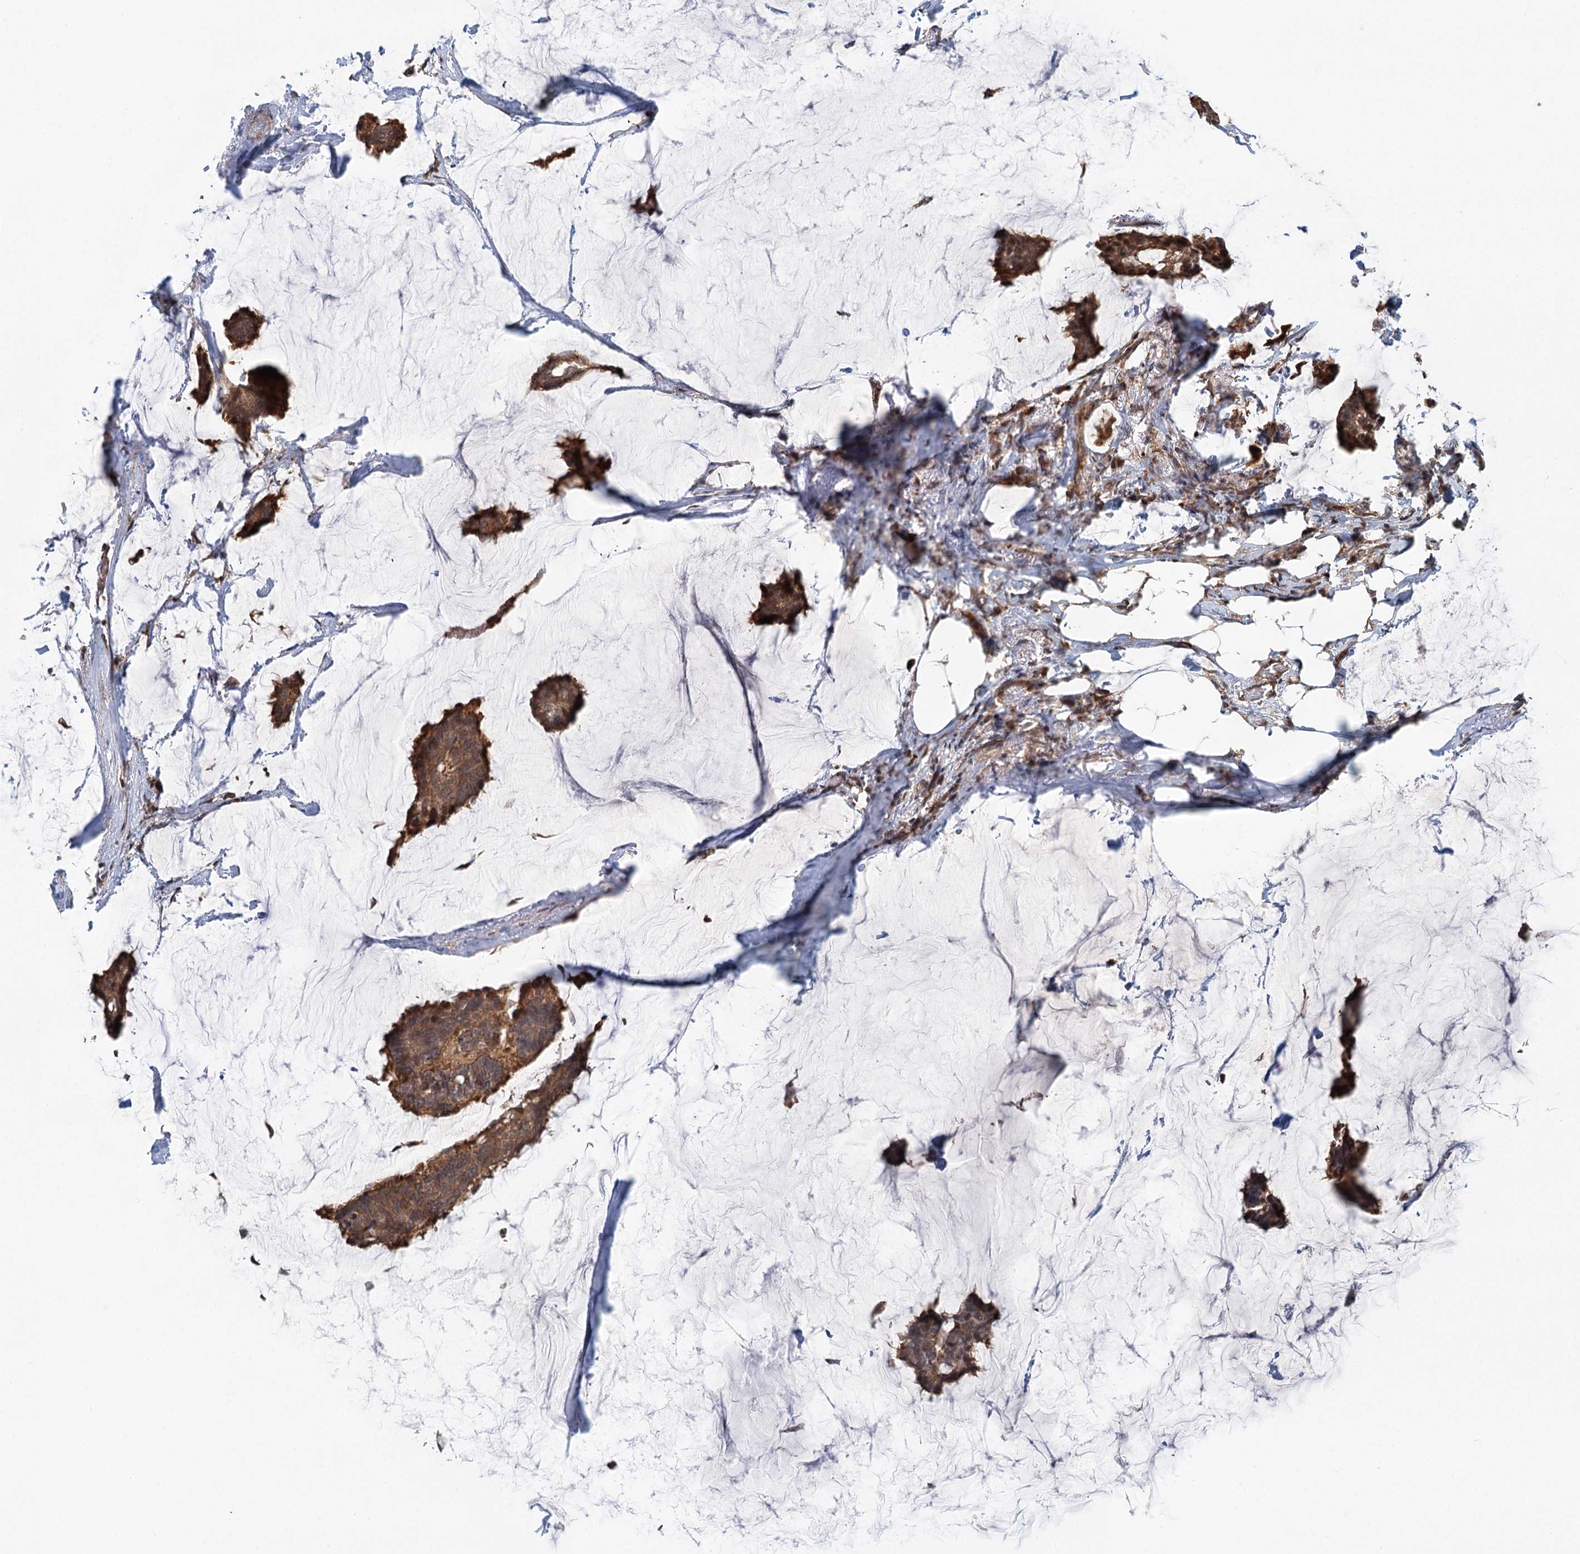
{"staining": {"intensity": "moderate", "quantity": ">75%", "location": "cytoplasmic/membranous,nuclear"}, "tissue": "breast cancer", "cell_type": "Tumor cells", "image_type": "cancer", "snomed": [{"axis": "morphology", "description": "Duct carcinoma"}, {"axis": "topography", "description": "Breast"}], "caption": "Human infiltrating ductal carcinoma (breast) stained with a protein marker demonstrates moderate staining in tumor cells.", "gene": "ZNF527", "patient": {"sex": "female", "age": 93}}